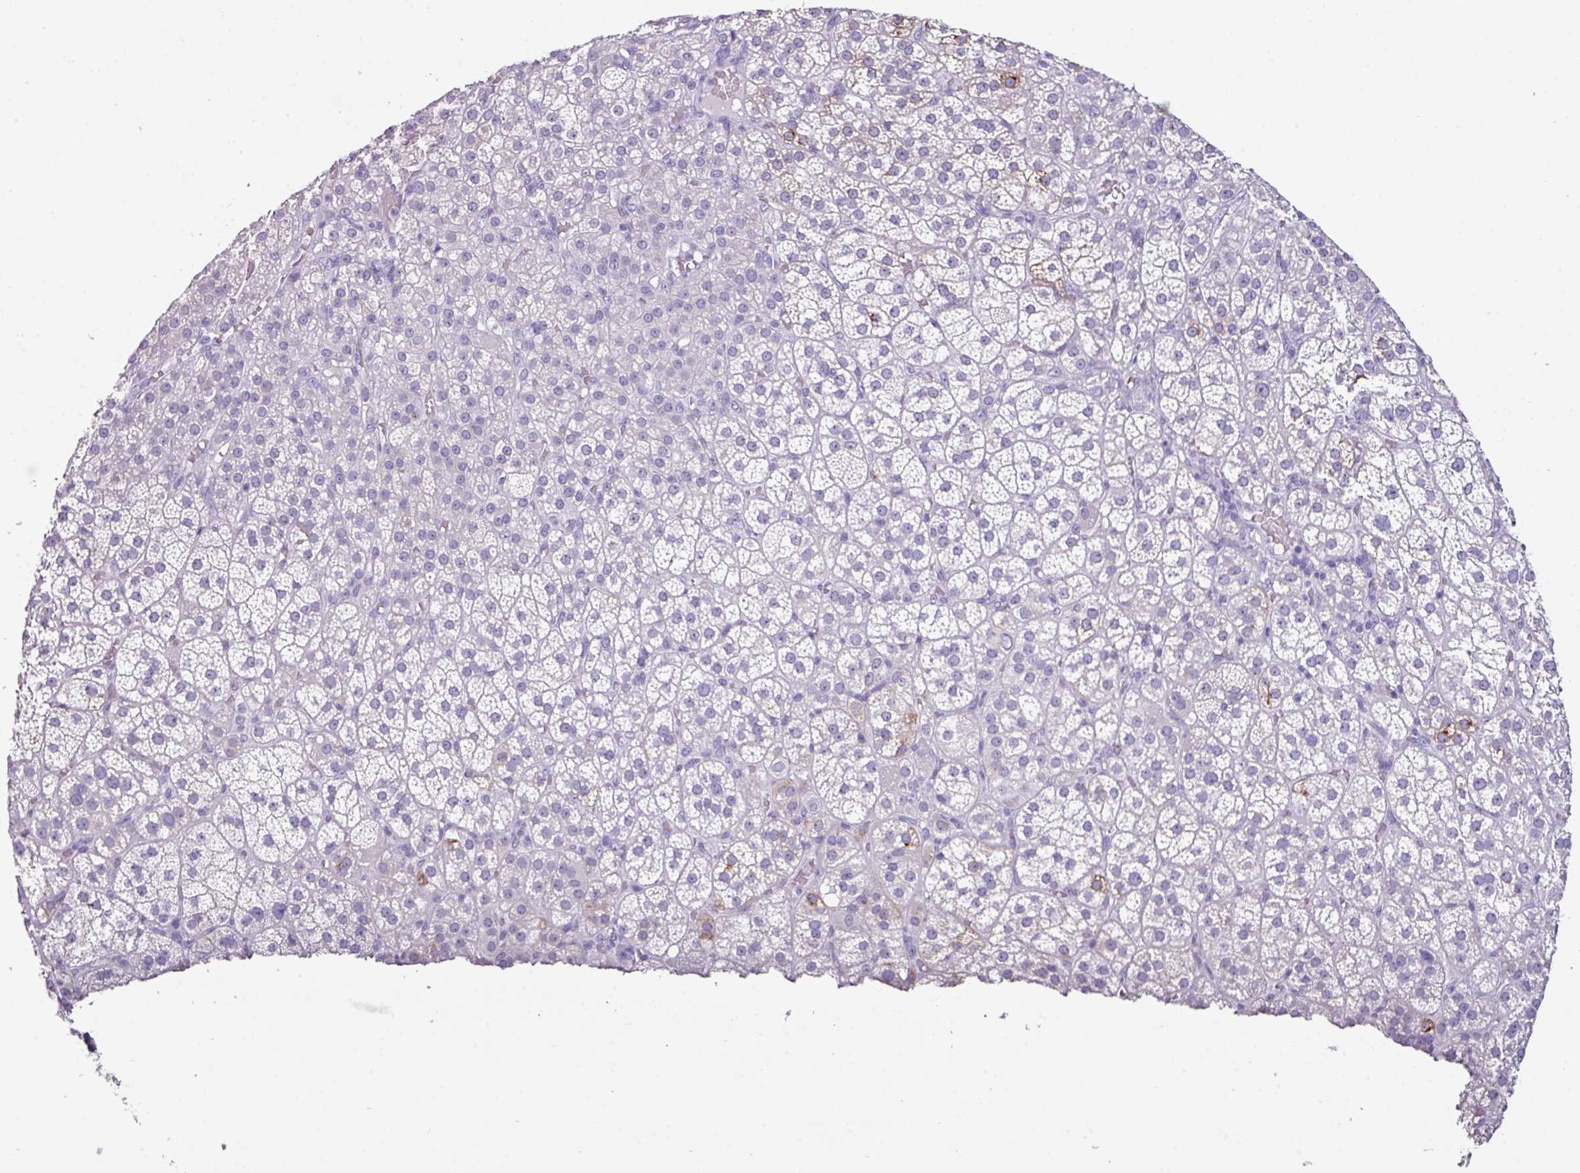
{"staining": {"intensity": "strong", "quantity": "<25%", "location": "cytoplasmic/membranous"}, "tissue": "adrenal gland", "cell_type": "Glandular cells", "image_type": "normal", "snomed": [{"axis": "morphology", "description": "Normal tissue, NOS"}, {"axis": "topography", "description": "Adrenal gland"}], "caption": "Immunohistochemical staining of normal human adrenal gland shows <25% levels of strong cytoplasmic/membranous protein positivity in about <25% of glandular cells.", "gene": "GLP2R", "patient": {"sex": "female", "age": 60}}